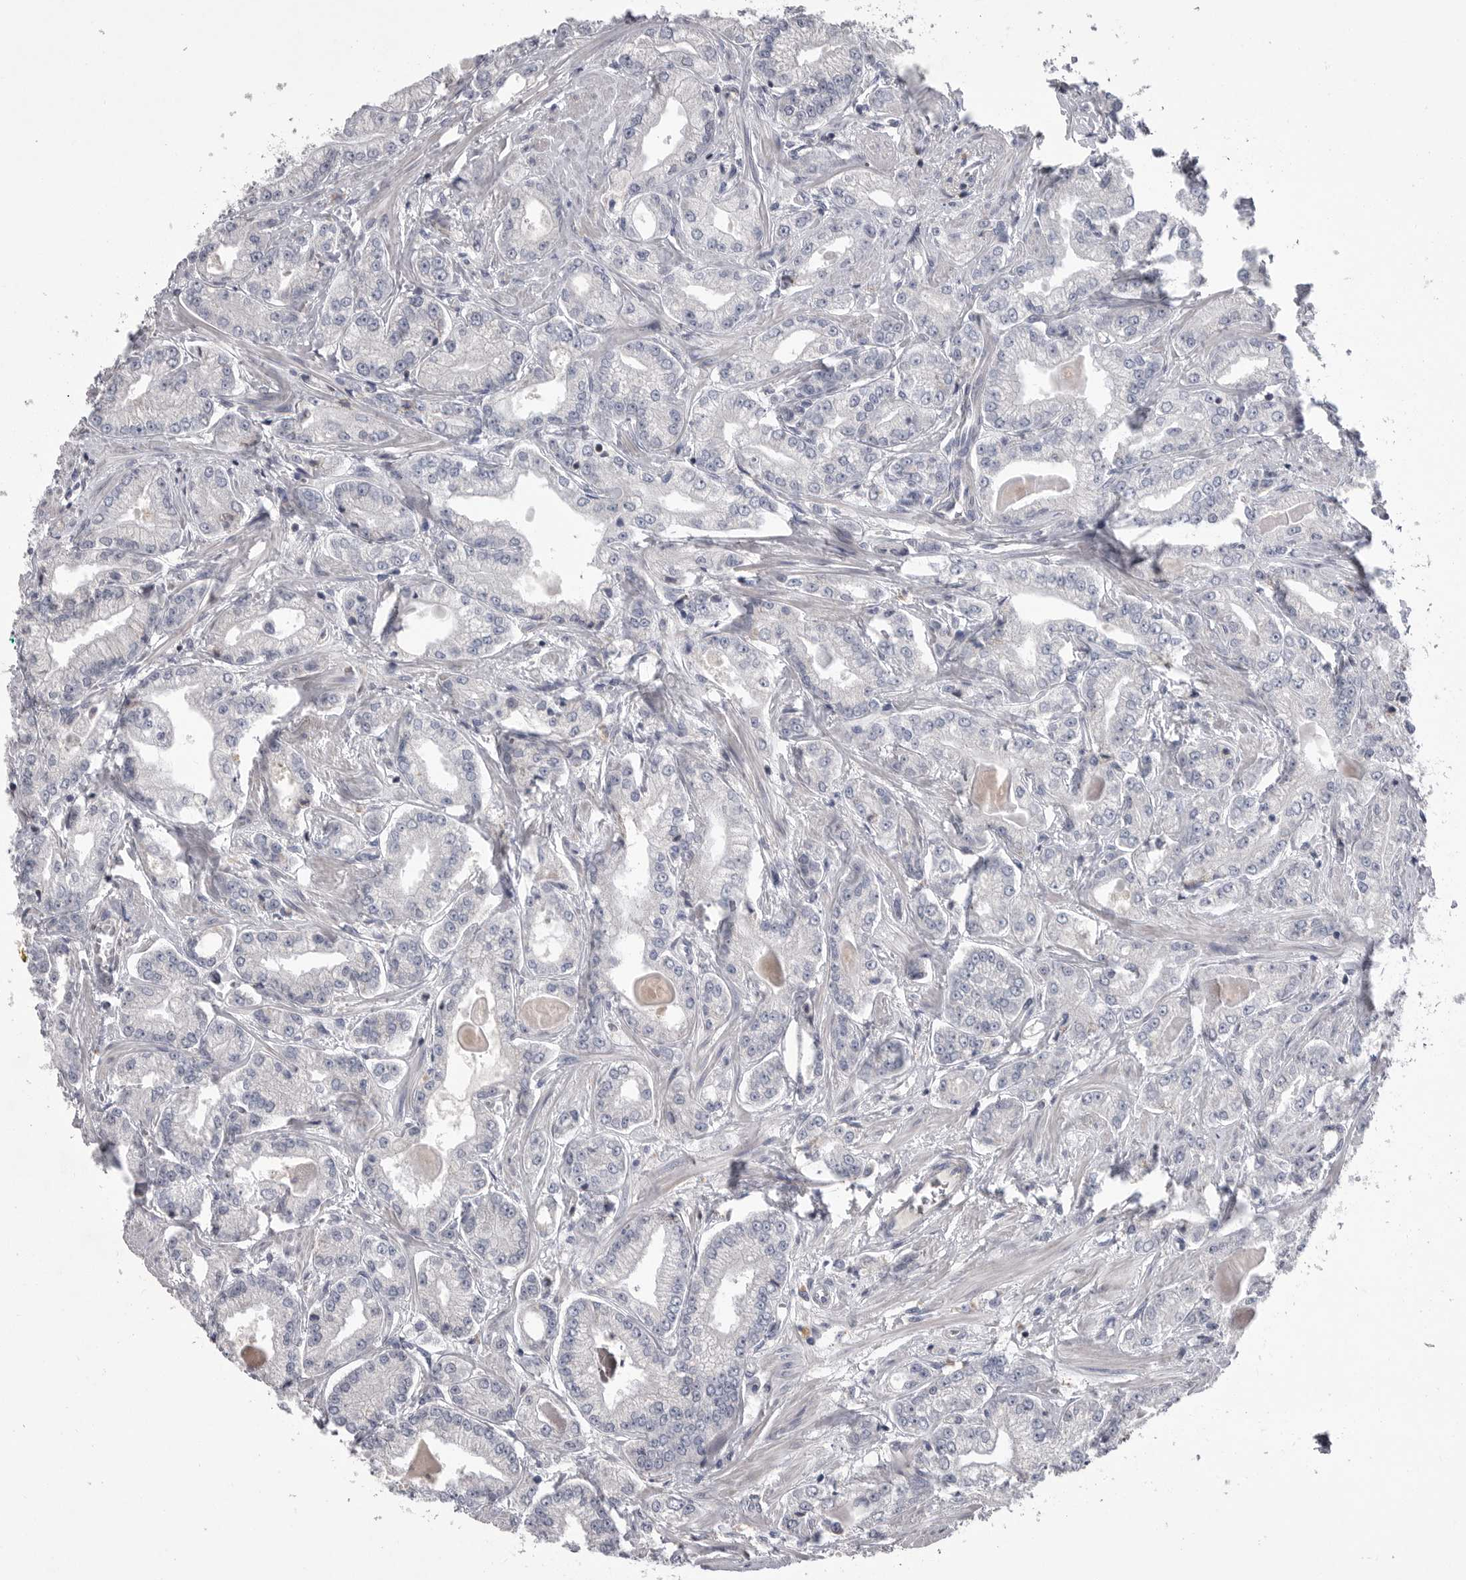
{"staining": {"intensity": "negative", "quantity": "none", "location": "none"}, "tissue": "prostate cancer", "cell_type": "Tumor cells", "image_type": "cancer", "snomed": [{"axis": "morphology", "description": "Adenocarcinoma, Low grade"}, {"axis": "topography", "description": "Prostate"}], "caption": "High magnification brightfield microscopy of prostate cancer (low-grade adenocarcinoma) stained with DAB (3,3'-diaminobenzidine) (brown) and counterstained with hematoxylin (blue): tumor cells show no significant expression.", "gene": "CRP", "patient": {"sex": "male", "age": 62}}